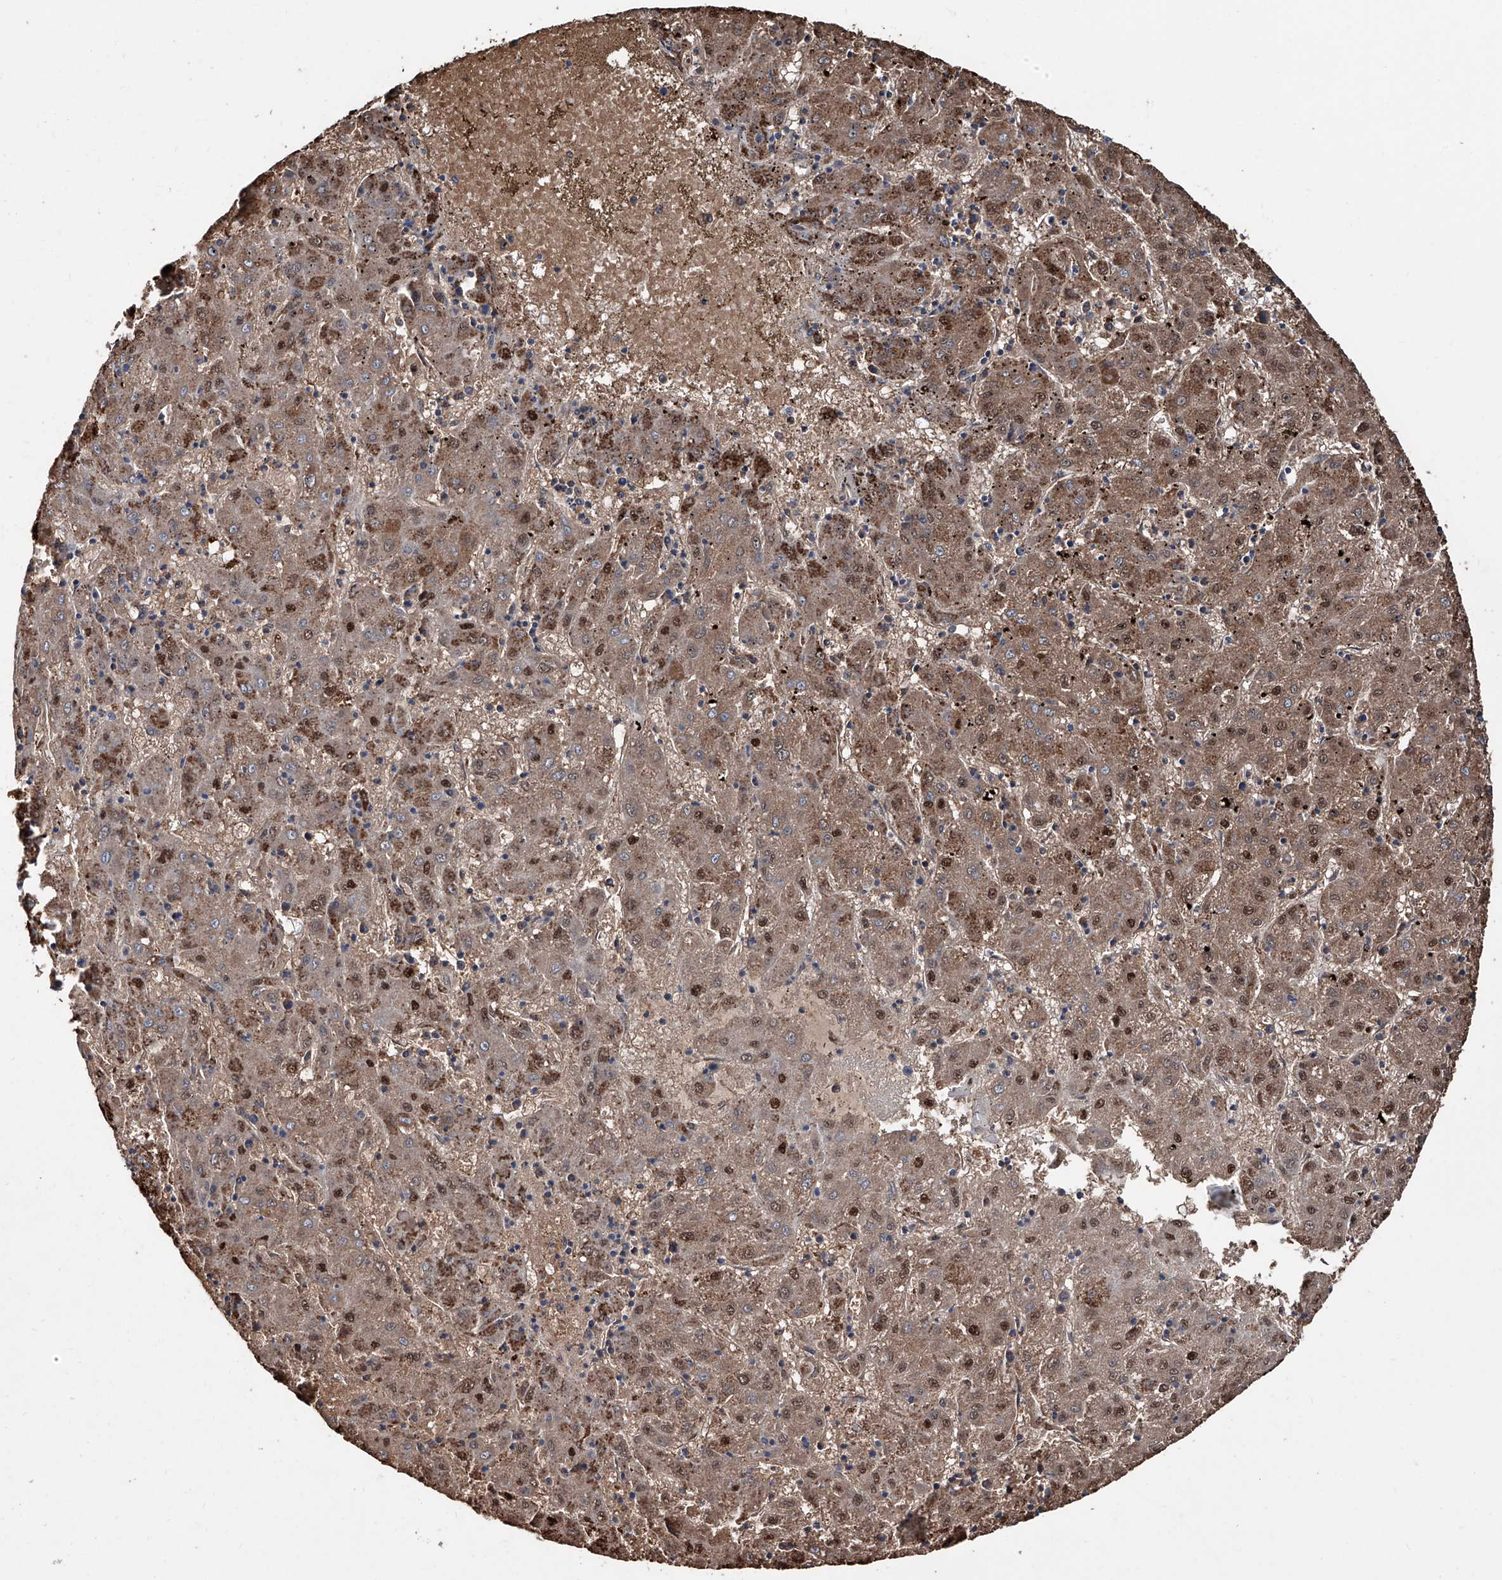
{"staining": {"intensity": "moderate", "quantity": ">75%", "location": "cytoplasmic/membranous,nuclear"}, "tissue": "liver cancer", "cell_type": "Tumor cells", "image_type": "cancer", "snomed": [{"axis": "morphology", "description": "Carcinoma, Hepatocellular, NOS"}, {"axis": "topography", "description": "Liver"}], "caption": "Protein expression analysis of liver hepatocellular carcinoma displays moderate cytoplasmic/membranous and nuclear positivity in approximately >75% of tumor cells. (DAB (3,3'-diaminobenzidine) IHC, brown staining for protein, blue staining for nuclei).", "gene": "NHS", "patient": {"sex": "male", "age": 72}}